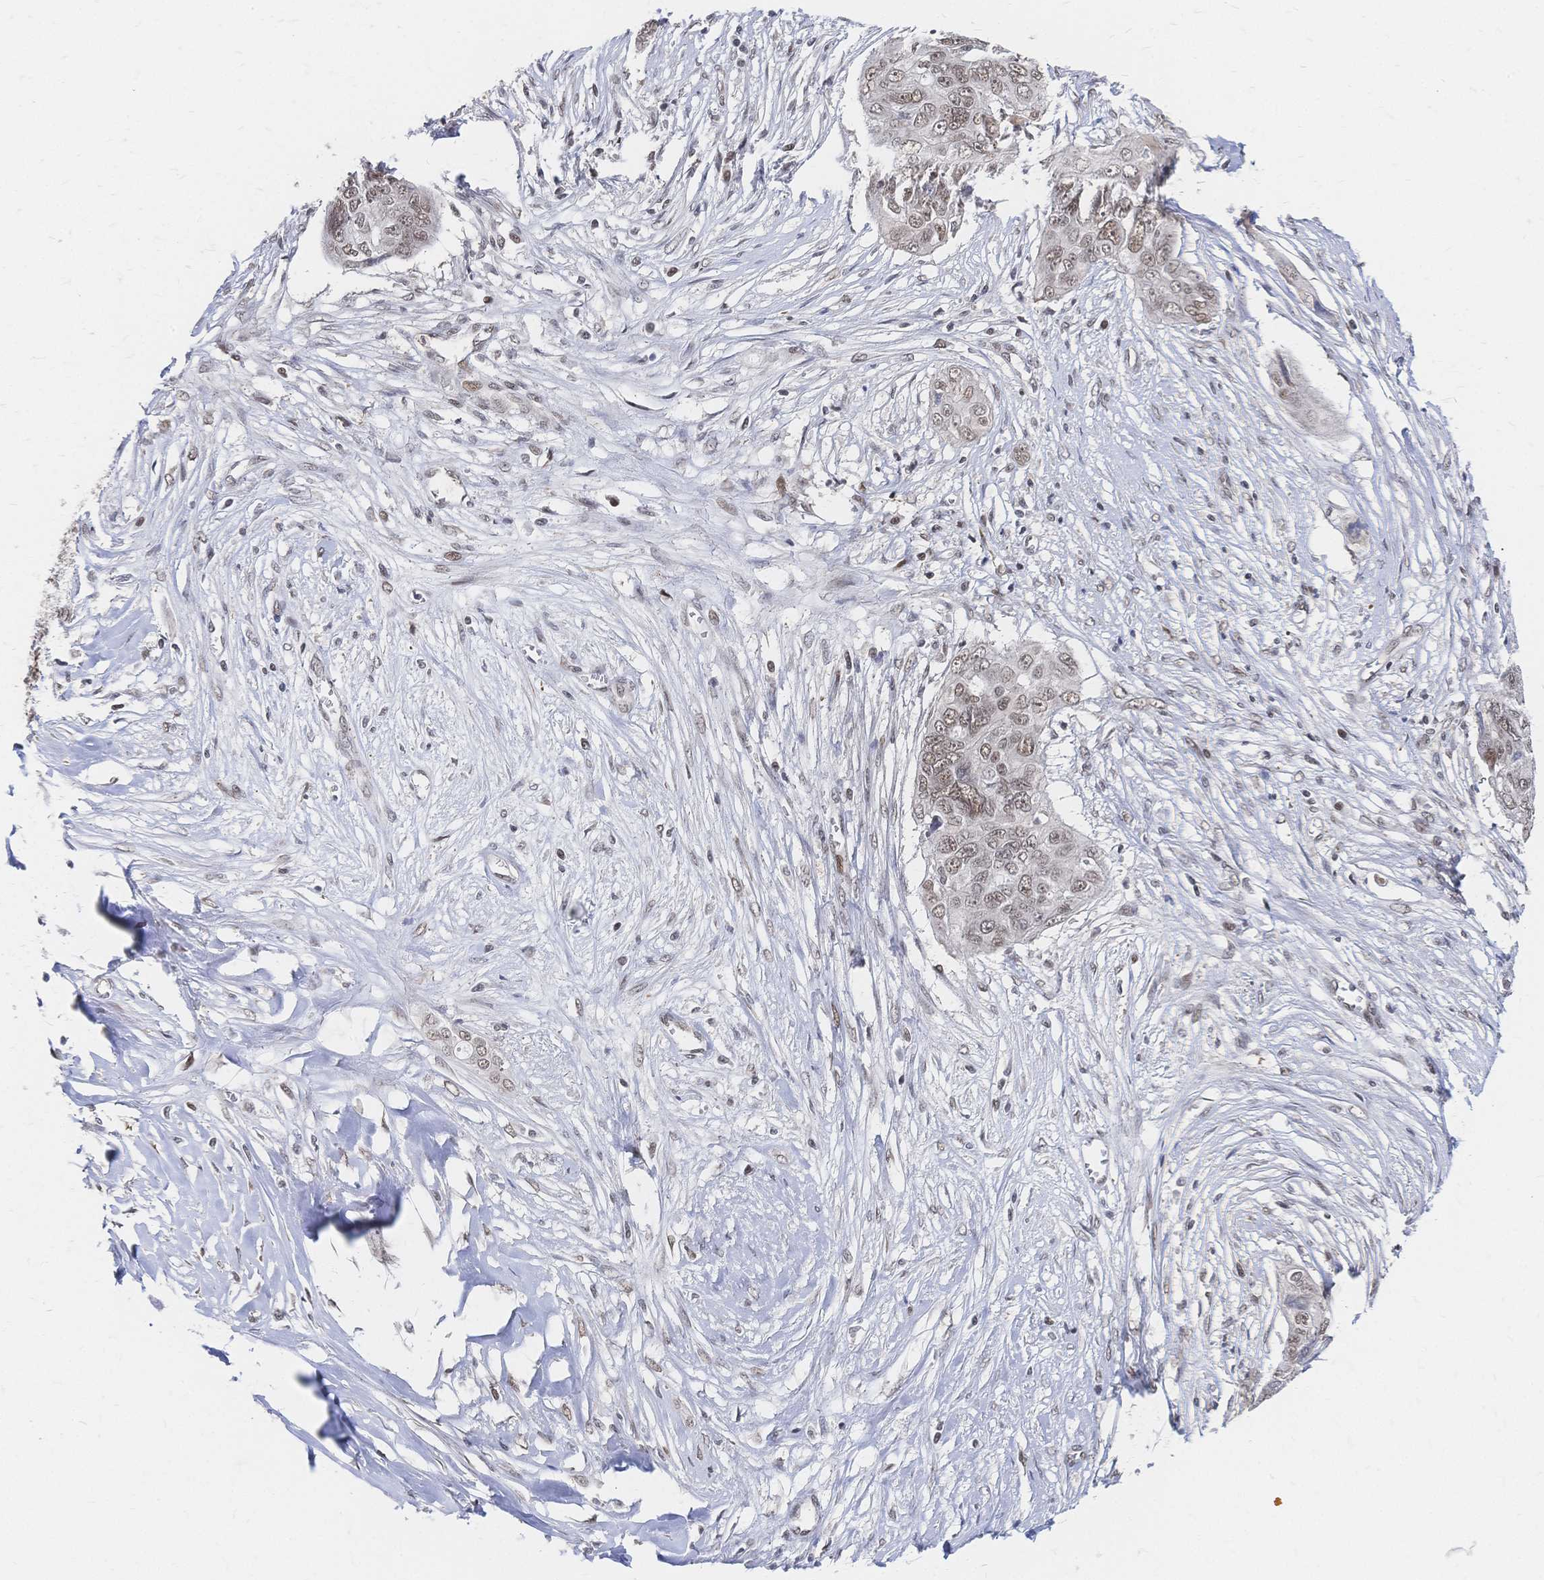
{"staining": {"intensity": "moderate", "quantity": ">75%", "location": "nuclear"}, "tissue": "ovarian cancer", "cell_type": "Tumor cells", "image_type": "cancer", "snomed": [{"axis": "morphology", "description": "Carcinoma, endometroid"}, {"axis": "topography", "description": "Ovary"}], "caption": "Immunohistochemical staining of ovarian endometroid carcinoma reveals moderate nuclear protein staining in approximately >75% of tumor cells.", "gene": "NELFA", "patient": {"sex": "female", "age": 70}}